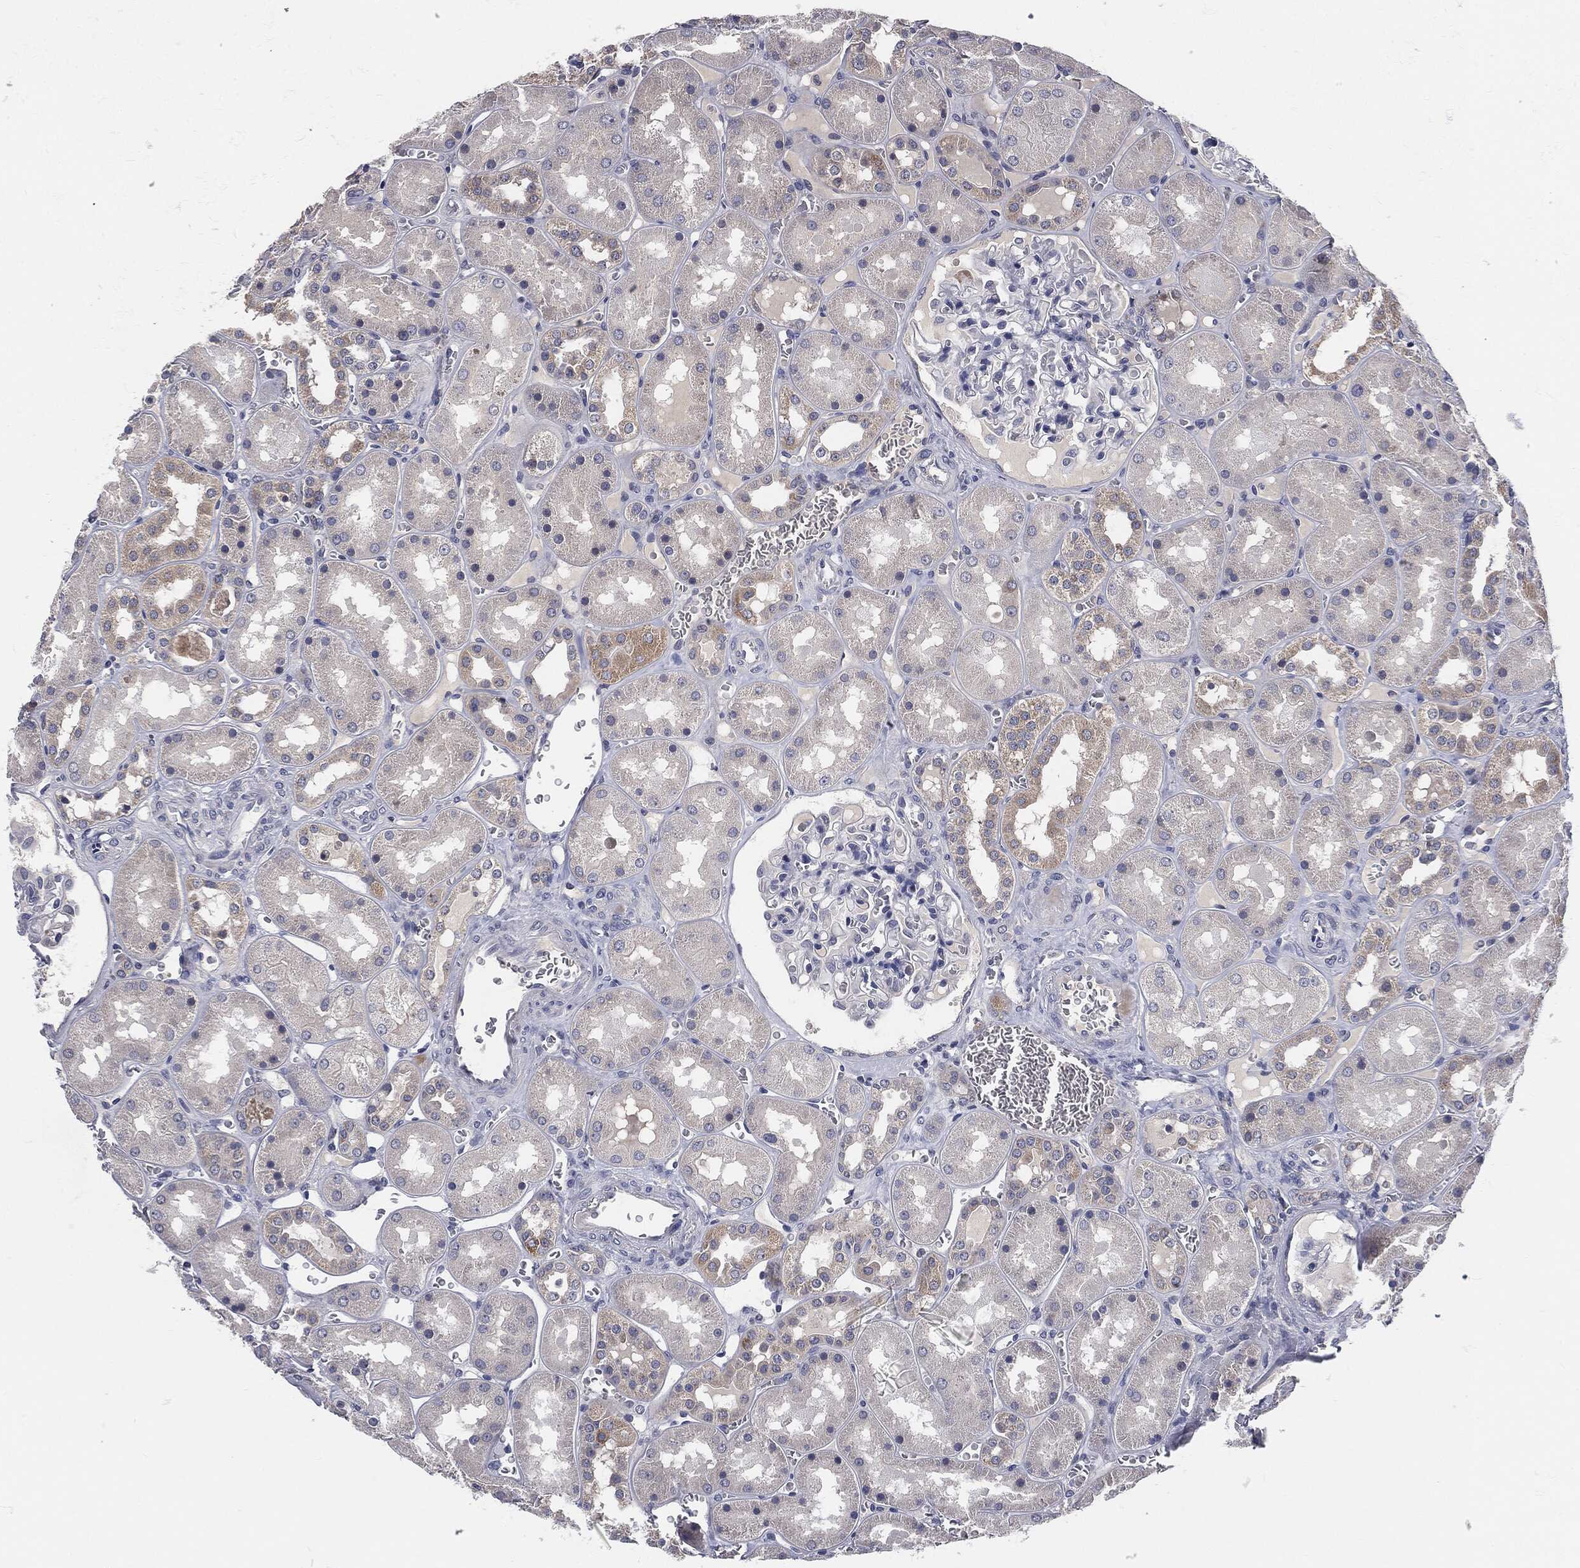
{"staining": {"intensity": "negative", "quantity": "none", "location": "none"}, "tissue": "kidney", "cell_type": "Cells in glomeruli", "image_type": "normal", "snomed": [{"axis": "morphology", "description": "Normal tissue, NOS"}, {"axis": "topography", "description": "Kidney"}], "caption": "Immunohistochemistry (IHC) of unremarkable kidney exhibits no positivity in cells in glomeruli. The staining was performed using DAB to visualize the protein expression in brown, while the nuclei were stained in blue with hematoxylin (Magnification: 20x).", "gene": "SIGLEC9", "patient": {"sex": "male", "age": 73}}